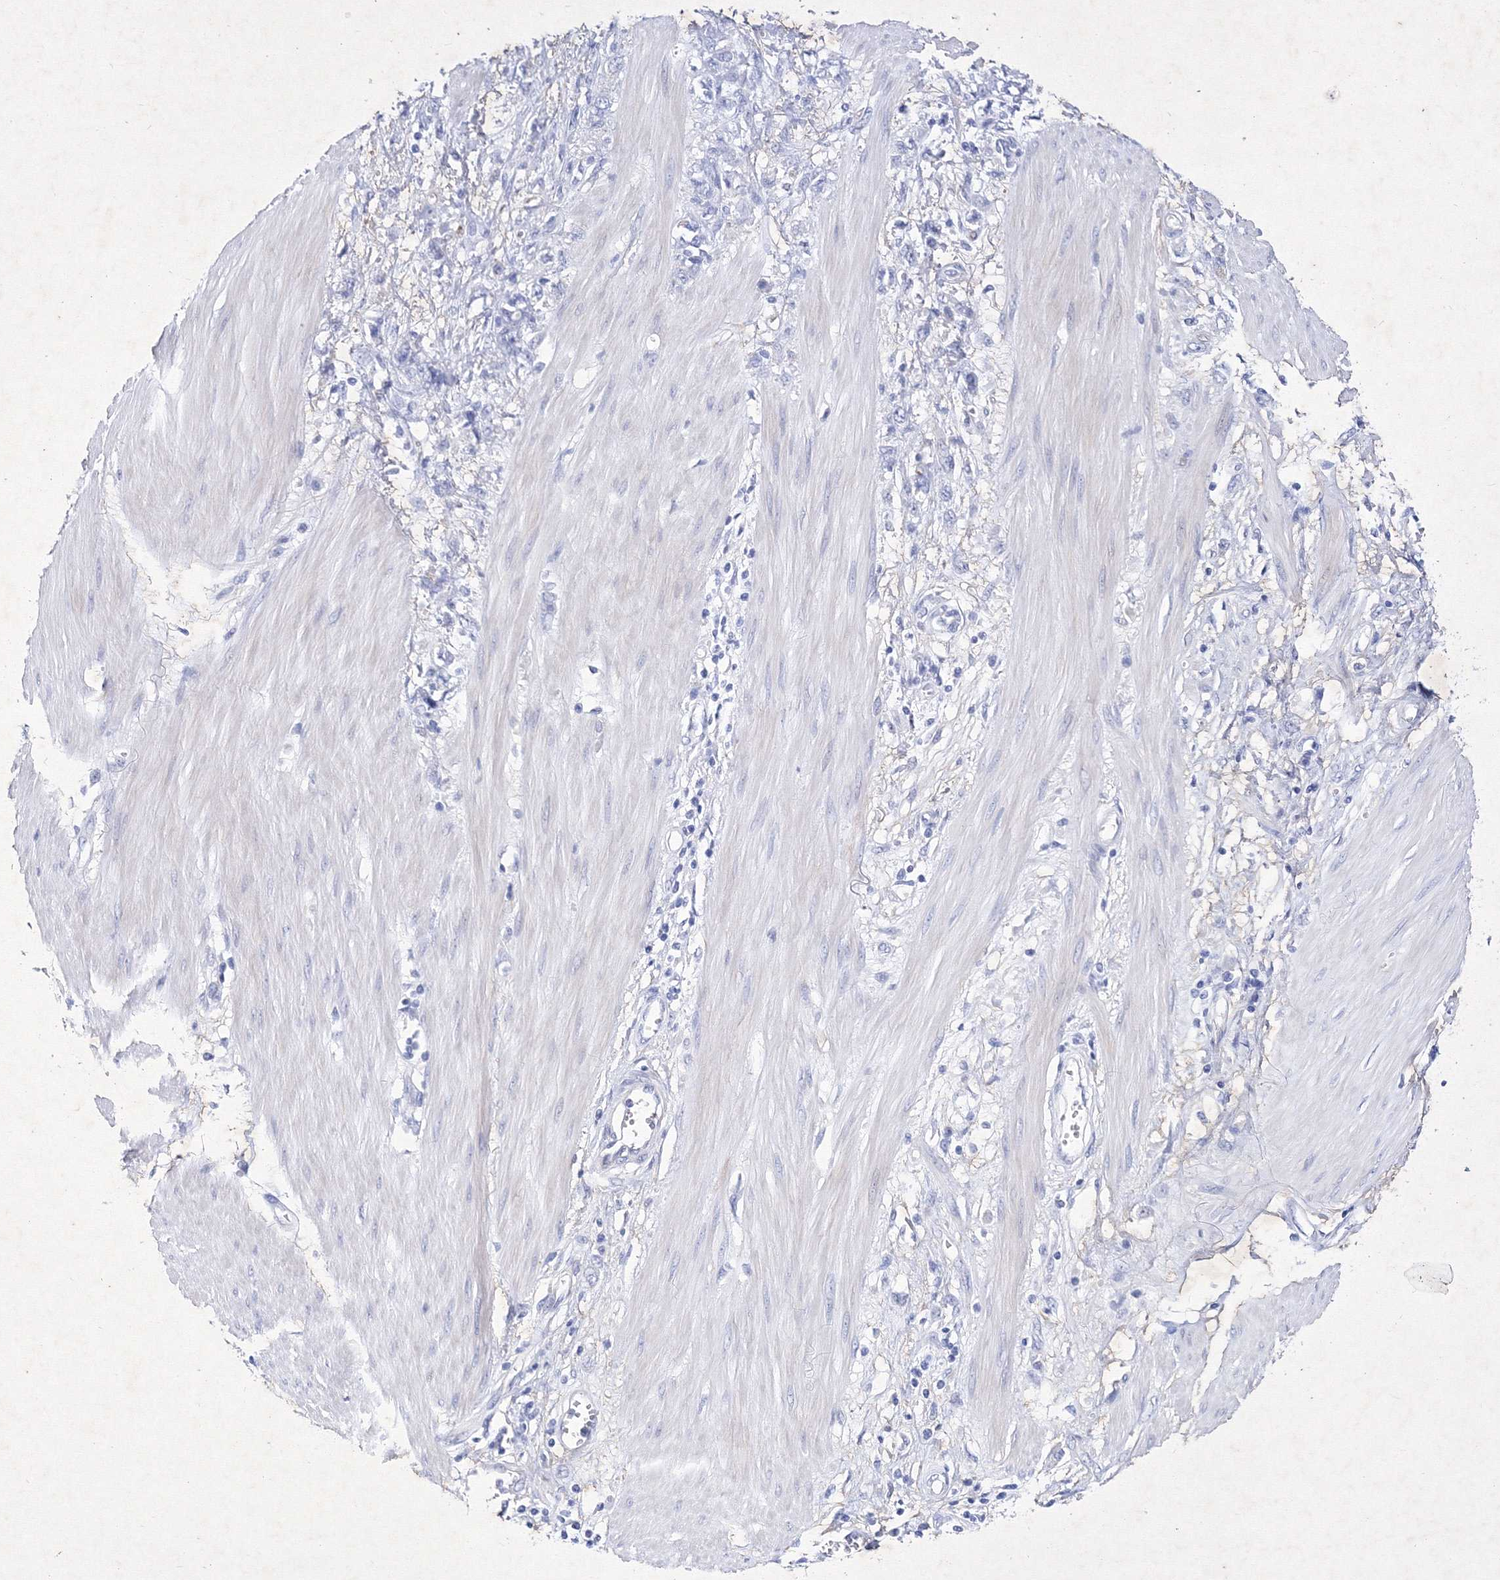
{"staining": {"intensity": "negative", "quantity": "none", "location": "none"}, "tissue": "stomach cancer", "cell_type": "Tumor cells", "image_type": "cancer", "snomed": [{"axis": "morphology", "description": "Adenocarcinoma, NOS"}, {"axis": "topography", "description": "Stomach"}], "caption": "Immunohistochemistry of stomach cancer exhibits no staining in tumor cells. The staining was performed using DAB to visualize the protein expression in brown, while the nuclei were stained in blue with hematoxylin (Magnification: 20x).", "gene": "GPN1", "patient": {"sex": "female", "age": 76}}